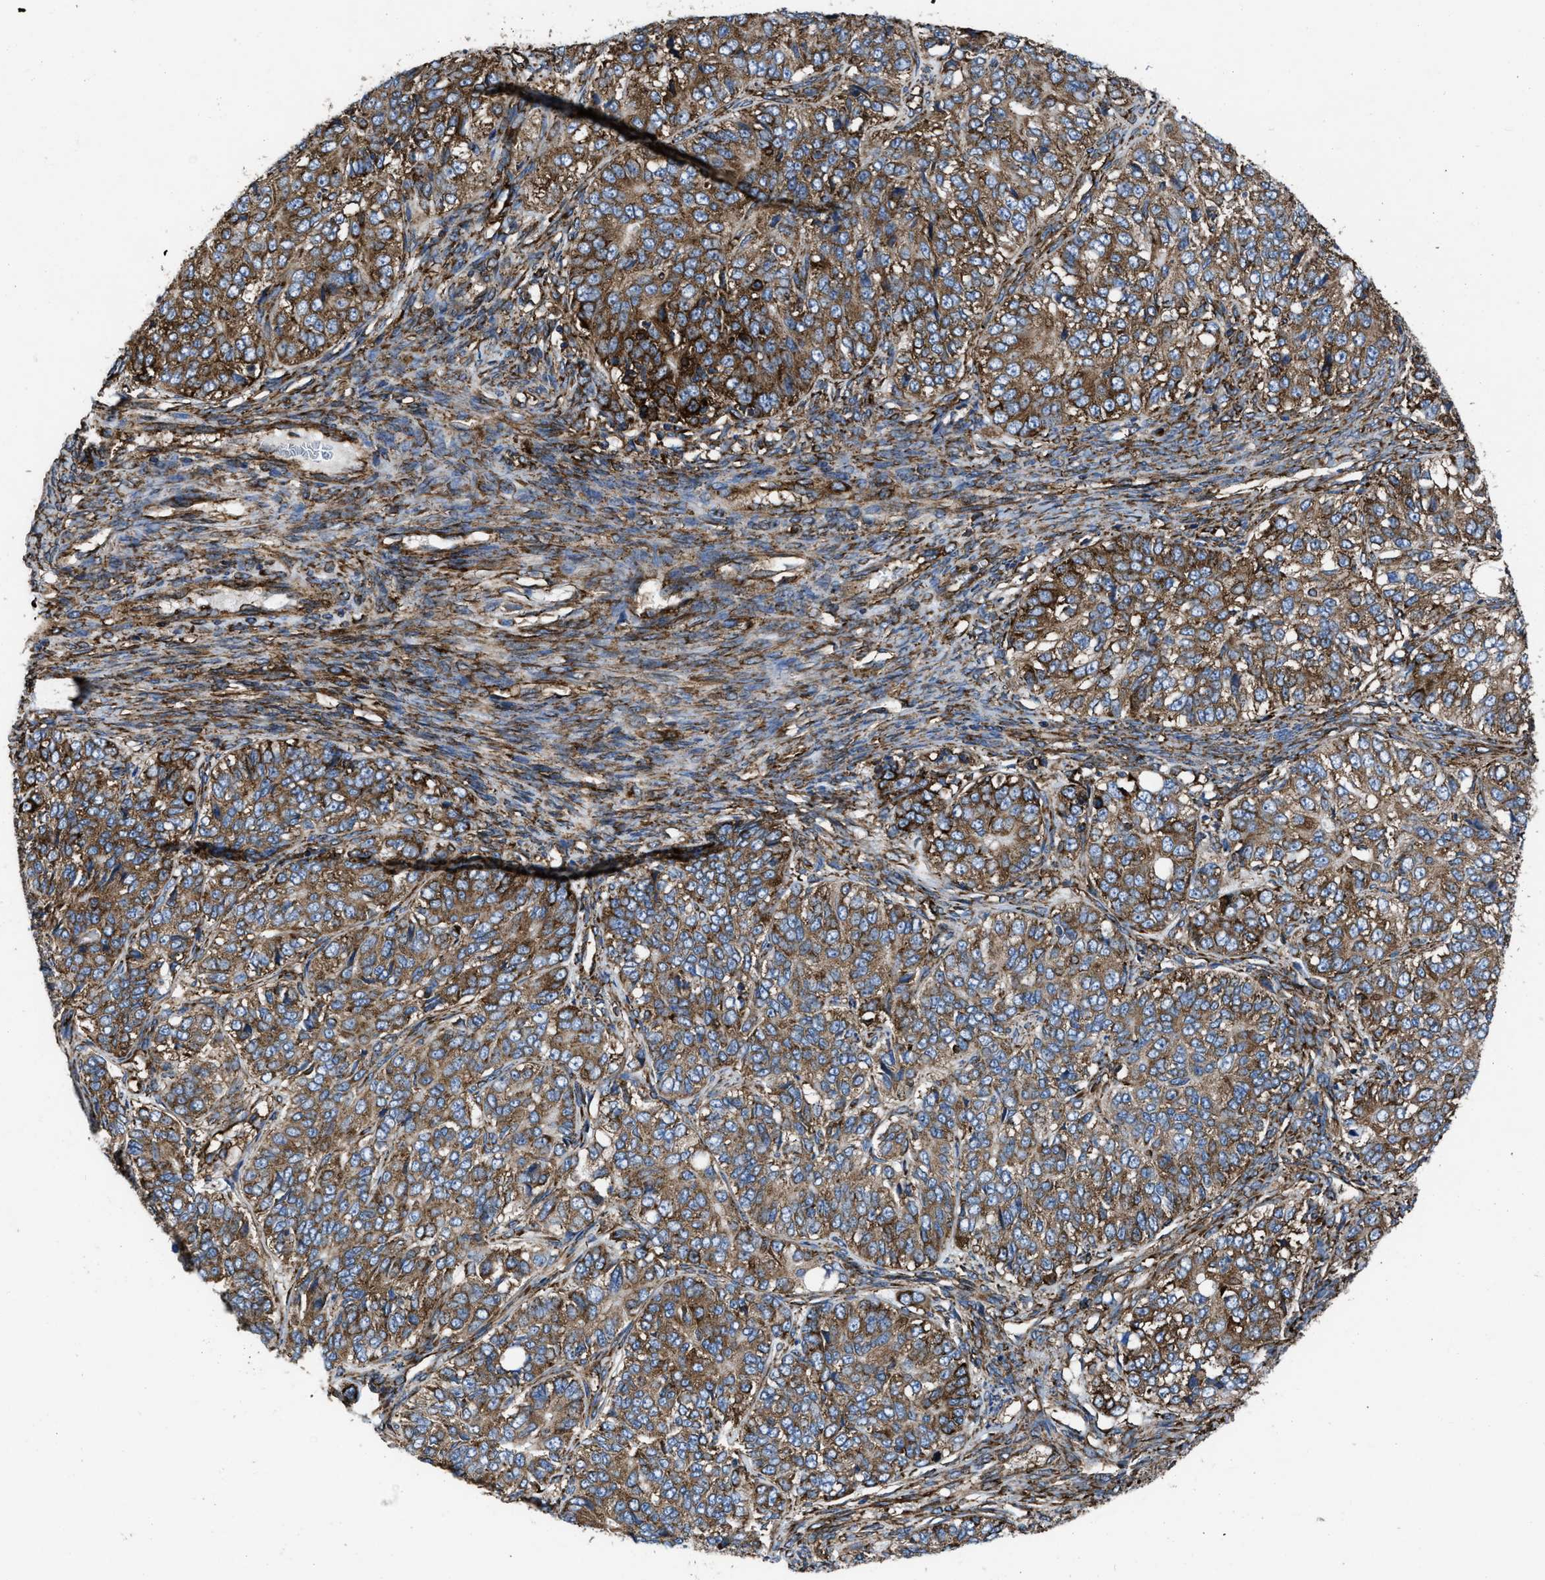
{"staining": {"intensity": "moderate", "quantity": ">75%", "location": "cytoplasmic/membranous"}, "tissue": "ovarian cancer", "cell_type": "Tumor cells", "image_type": "cancer", "snomed": [{"axis": "morphology", "description": "Carcinoma, endometroid"}, {"axis": "topography", "description": "Ovary"}], "caption": "Immunohistochemical staining of human ovarian cancer shows medium levels of moderate cytoplasmic/membranous expression in about >75% of tumor cells. (brown staining indicates protein expression, while blue staining denotes nuclei).", "gene": "CAPRIN1", "patient": {"sex": "female", "age": 51}}